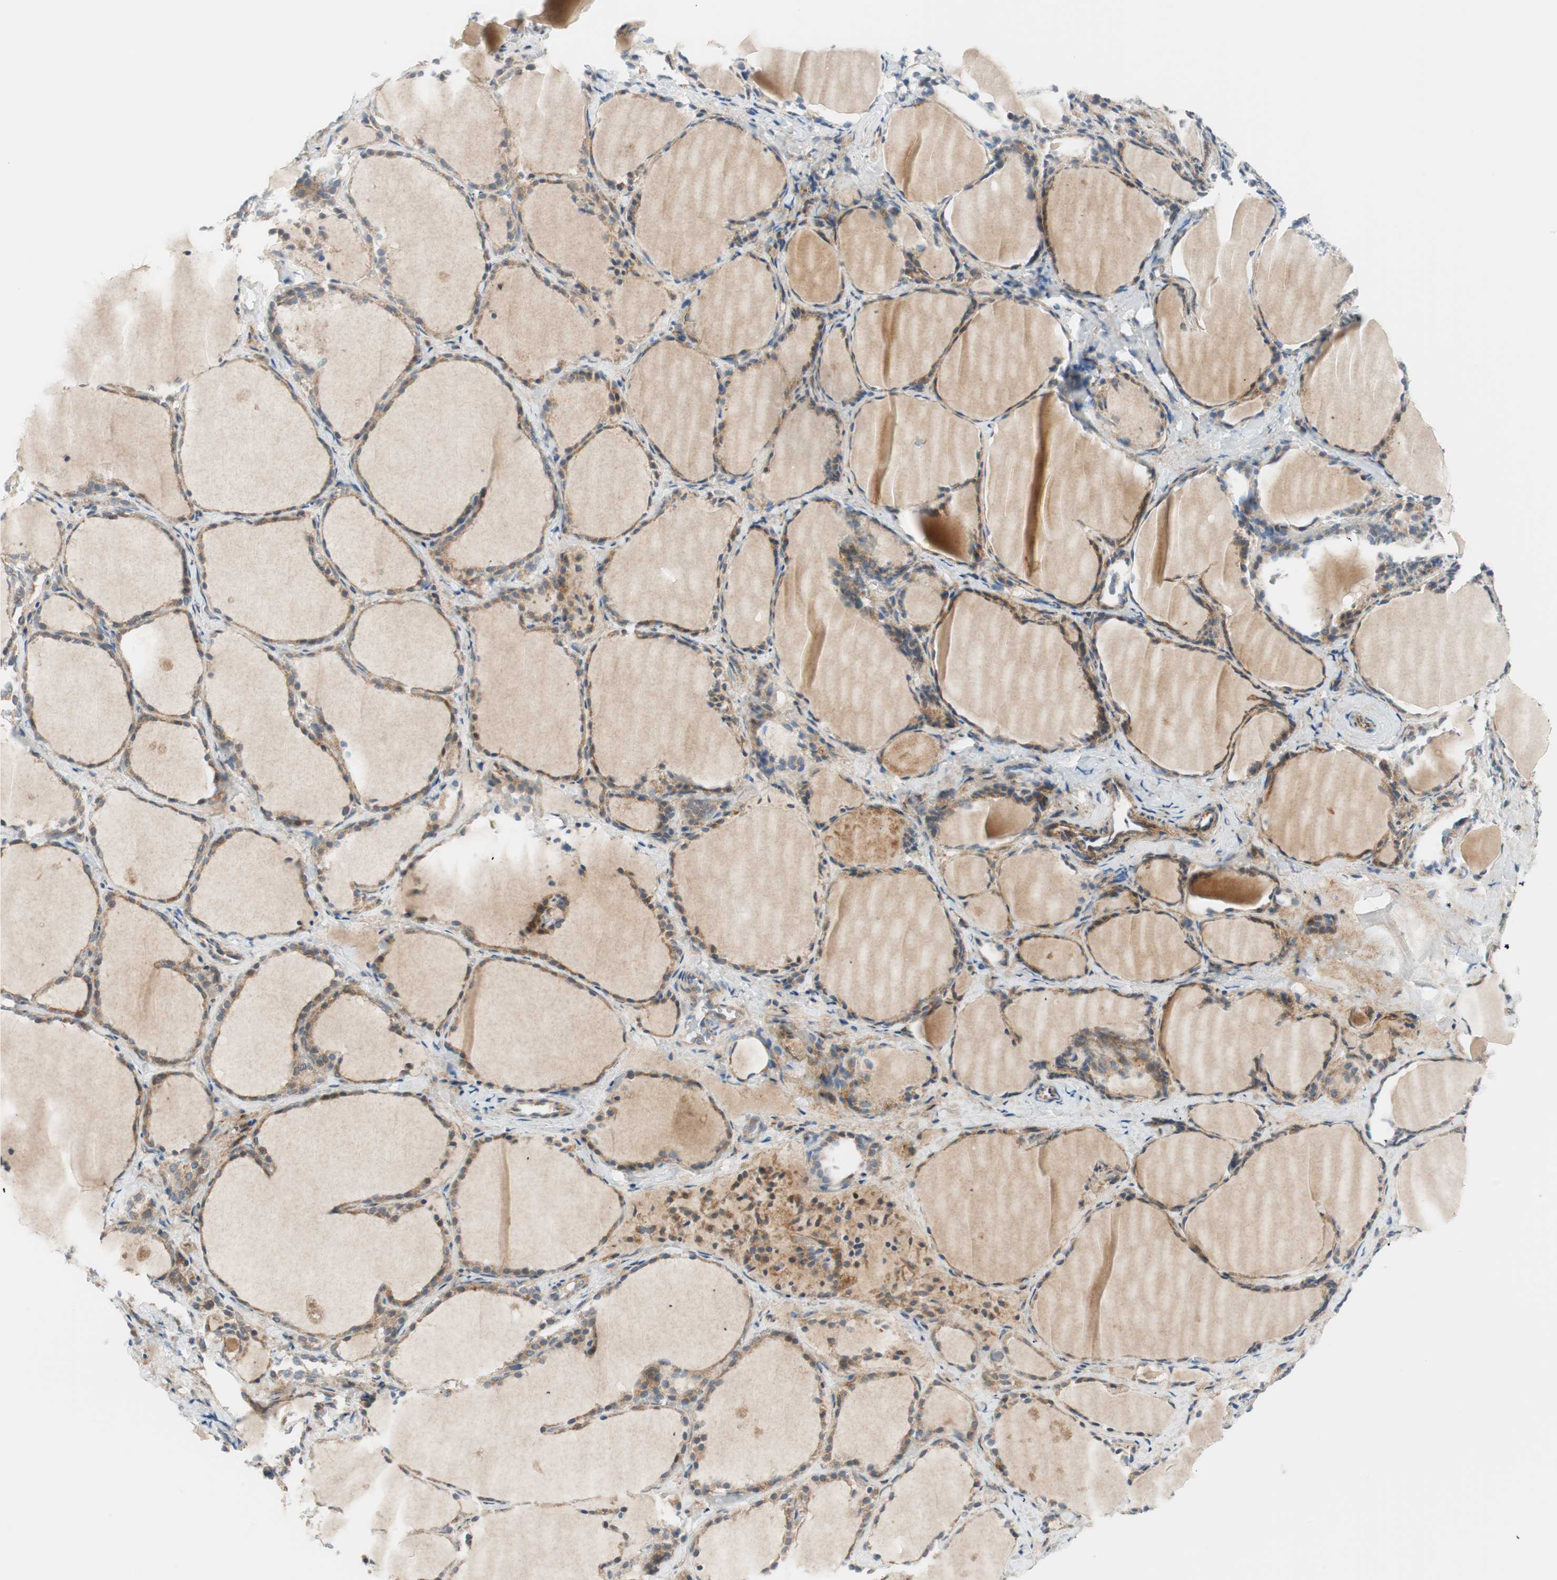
{"staining": {"intensity": "moderate", "quantity": ">75%", "location": "cytoplasmic/membranous"}, "tissue": "thyroid gland", "cell_type": "Glandular cells", "image_type": "normal", "snomed": [{"axis": "morphology", "description": "Normal tissue, NOS"}, {"axis": "morphology", "description": "Papillary adenocarcinoma, NOS"}, {"axis": "topography", "description": "Thyroid gland"}], "caption": "Protein analysis of unremarkable thyroid gland reveals moderate cytoplasmic/membranous expression in approximately >75% of glandular cells.", "gene": "ABI1", "patient": {"sex": "female", "age": 30}}